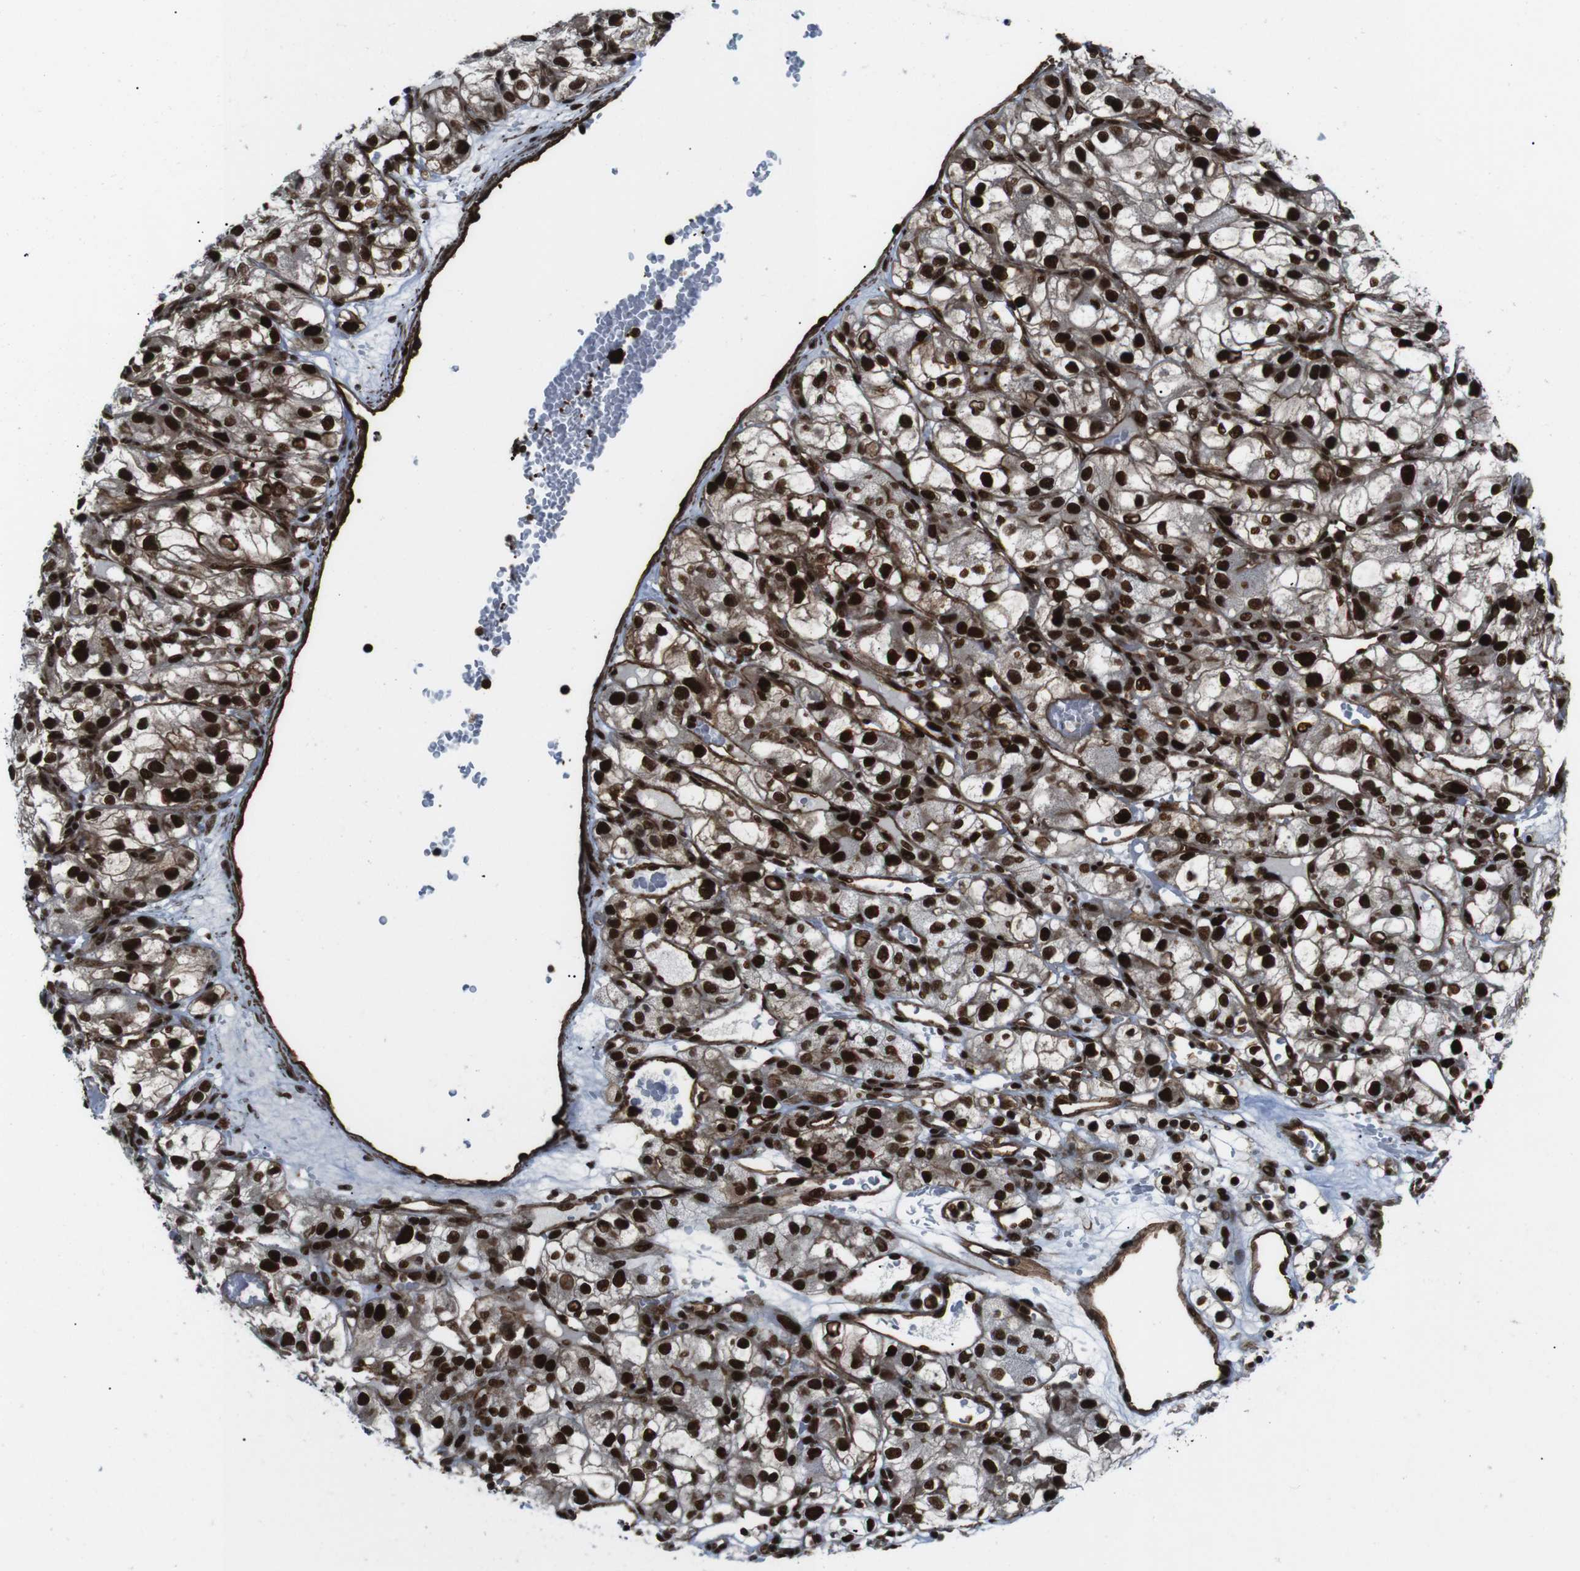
{"staining": {"intensity": "strong", "quantity": ">75%", "location": "cytoplasmic/membranous,nuclear"}, "tissue": "renal cancer", "cell_type": "Tumor cells", "image_type": "cancer", "snomed": [{"axis": "morphology", "description": "Adenocarcinoma, NOS"}, {"axis": "topography", "description": "Kidney"}], "caption": "Brown immunohistochemical staining in renal cancer reveals strong cytoplasmic/membranous and nuclear positivity in about >75% of tumor cells. (IHC, brightfield microscopy, high magnification).", "gene": "HNRNPU", "patient": {"sex": "female", "age": 57}}